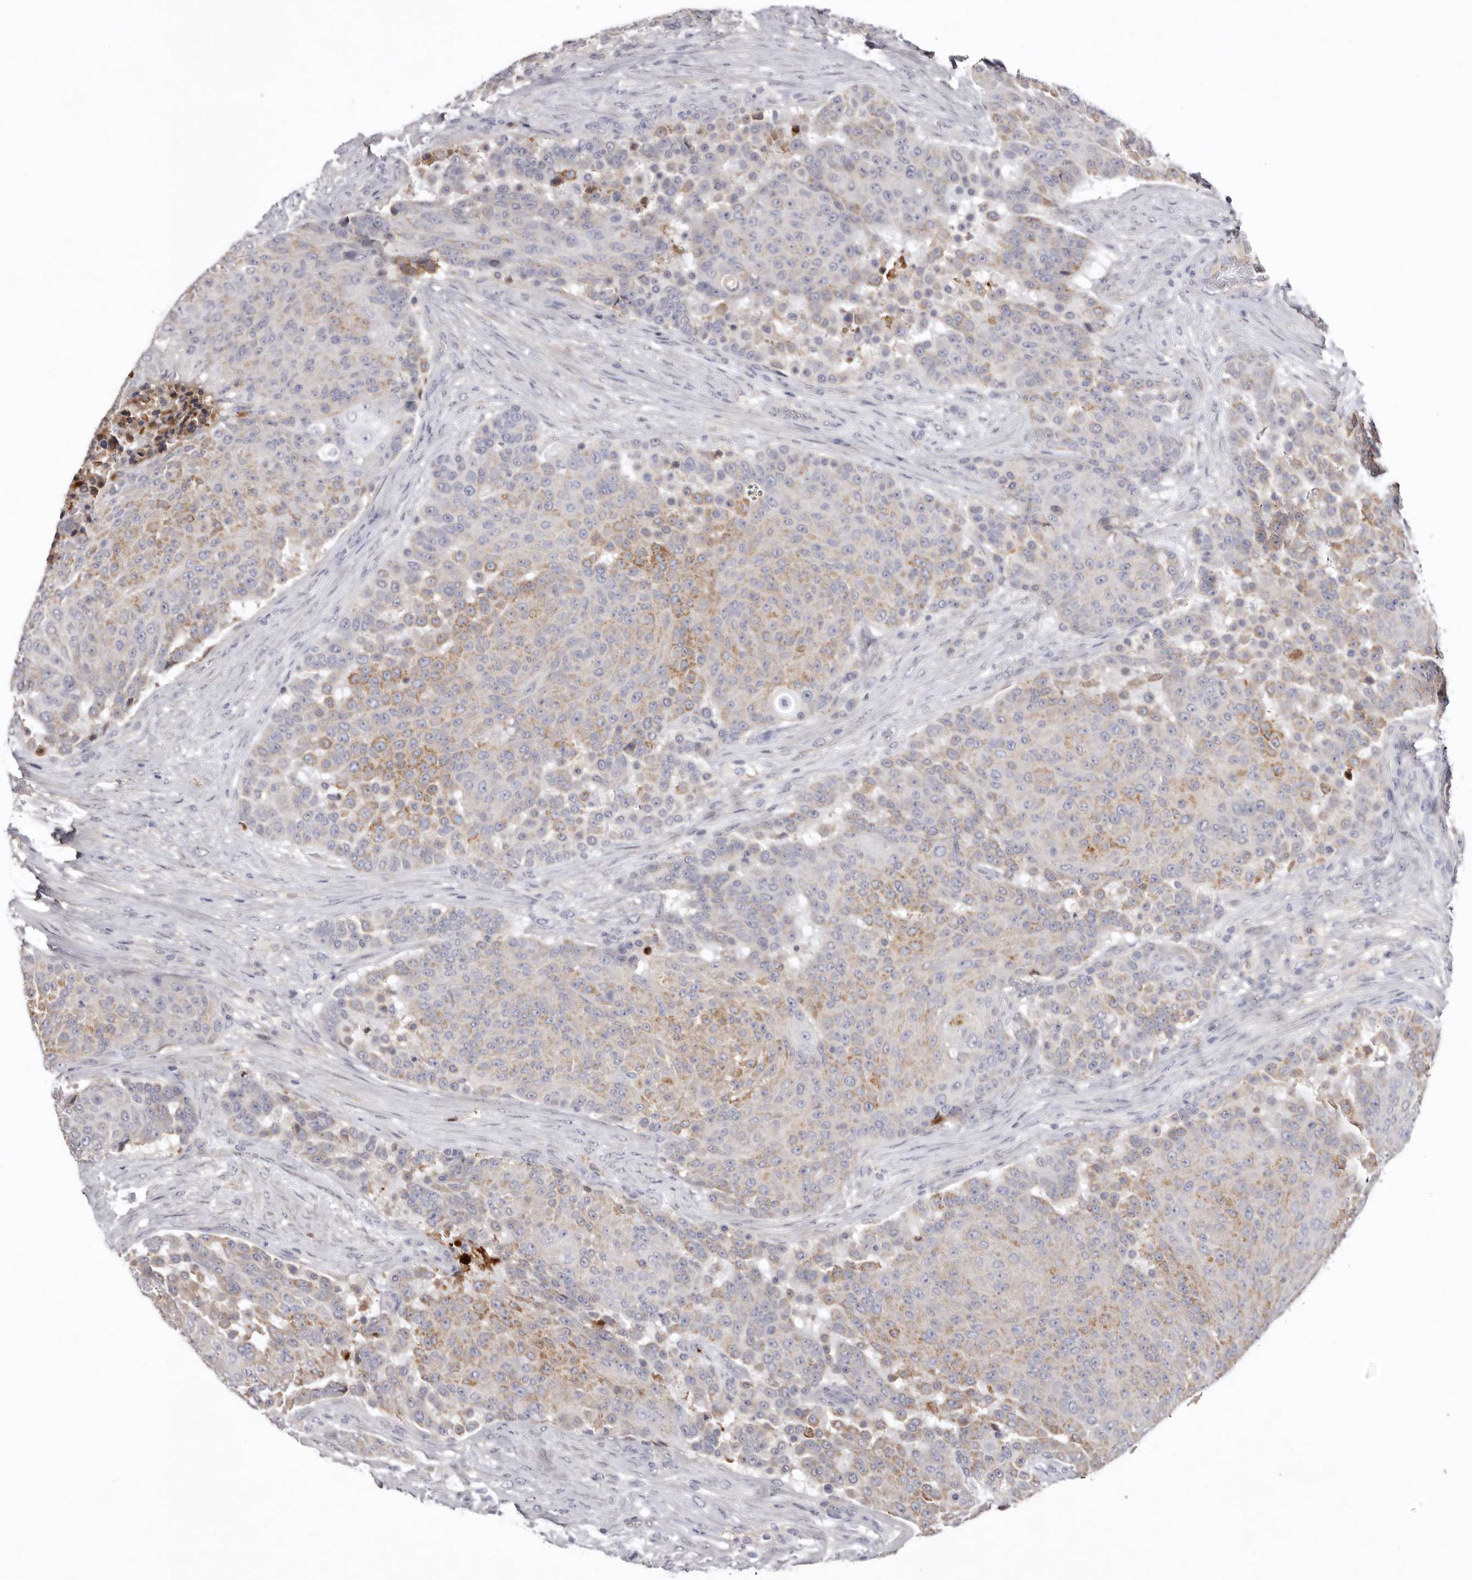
{"staining": {"intensity": "weak", "quantity": "25%-75%", "location": "cytoplasmic/membranous"}, "tissue": "urothelial cancer", "cell_type": "Tumor cells", "image_type": "cancer", "snomed": [{"axis": "morphology", "description": "Urothelial carcinoma, High grade"}, {"axis": "topography", "description": "Urinary bladder"}], "caption": "Weak cytoplasmic/membranous positivity for a protein is seen in about 25%-75% of tumor cells of high-grade urothelial carcinoma using immunohistochemistry.", "gene": "LMLN", "patient": {"sex": "female", "age": 63}}